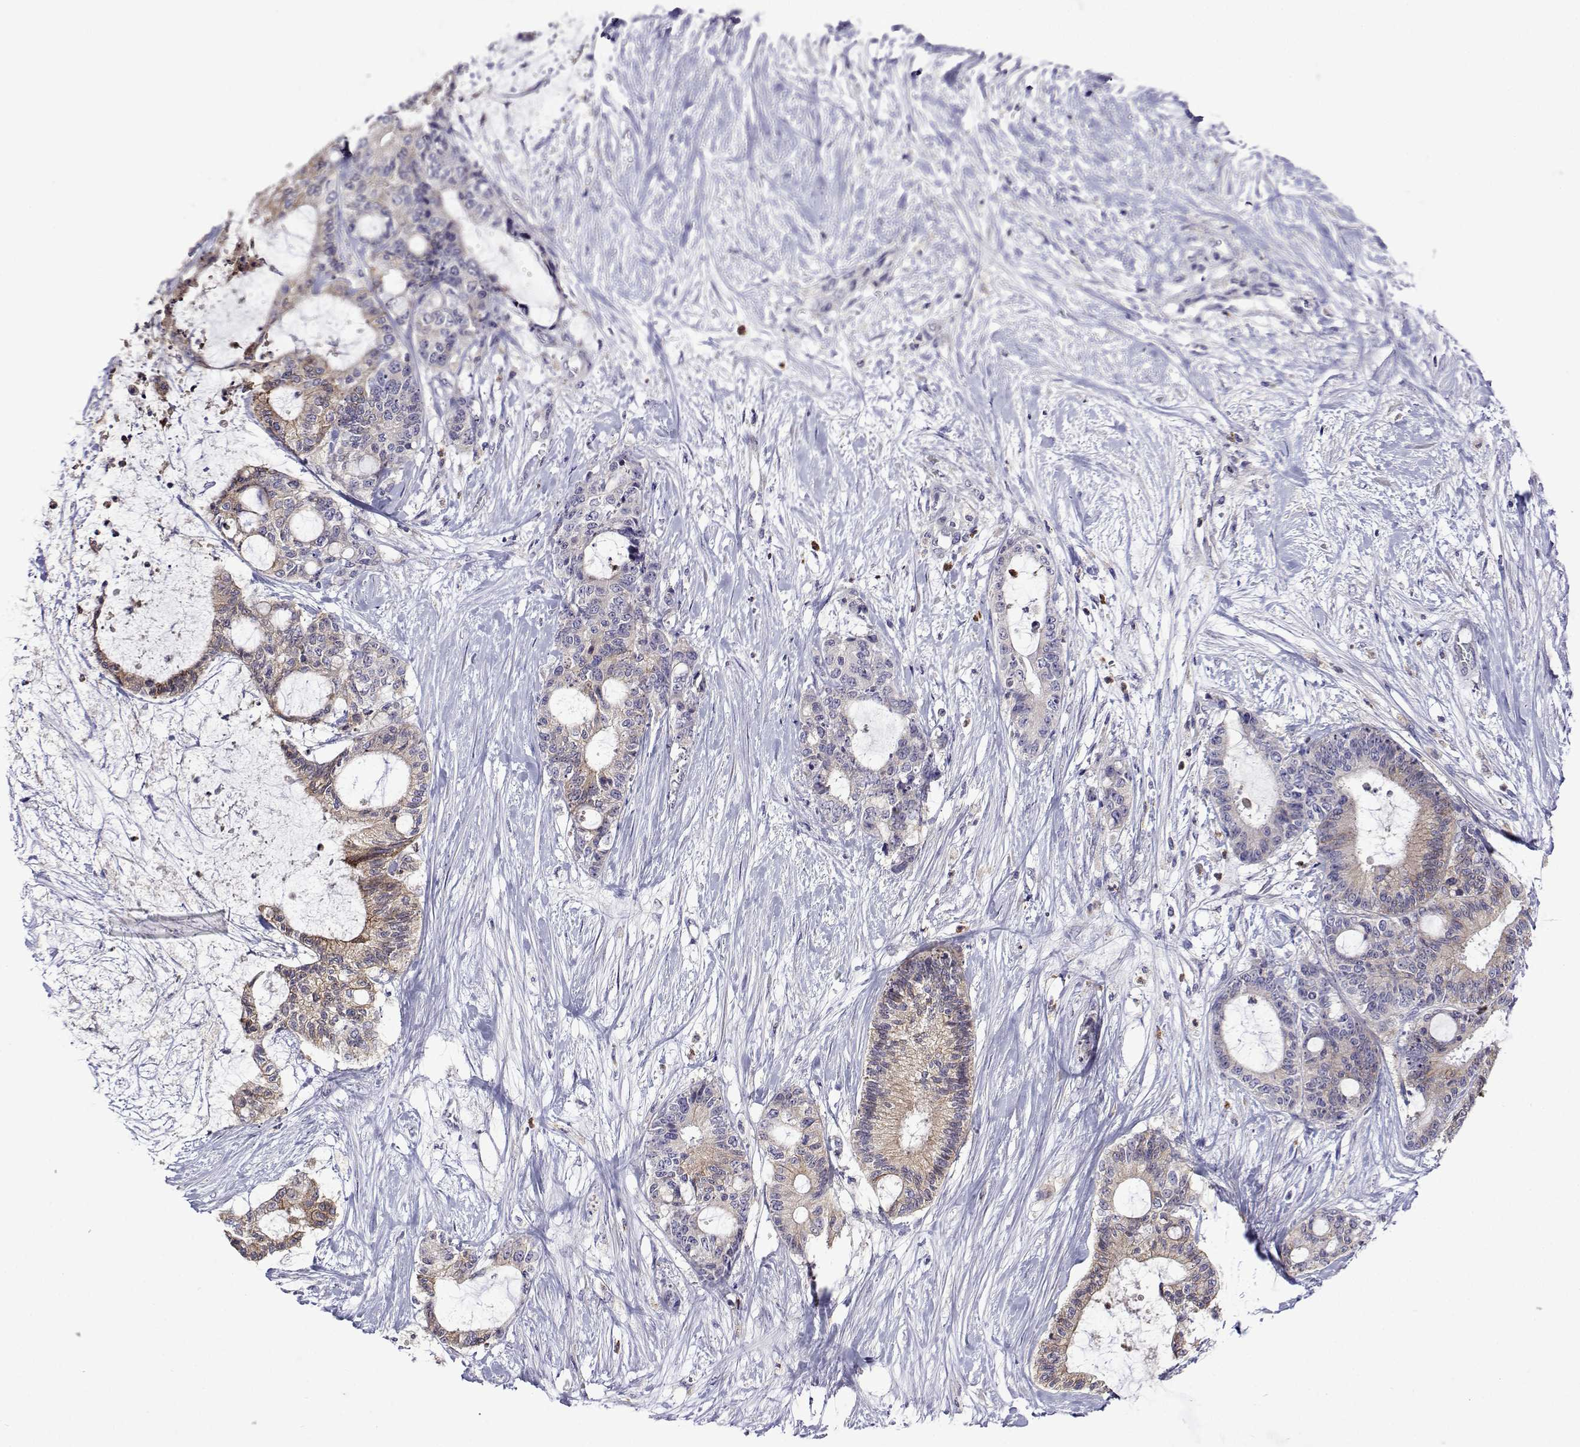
{"staining": {"intensity": "weak", "quantity": "25%-75%", "location": "cytoplasmic/membranous"}, "tissue": "liver cancer", "cell_type": "Tumor cells", "image_type": "cancer", "snomed": [{"axis": "morphology", "description": "Normal tissue, NOS"}, {"axis": "morphology", "description": "Cholangiocarcinoma"}, {"axis": "topography", "description": "Liver"}, {"axis": "topography", "description": "Peripheral nerve tissue"}], "caption": "Protein staining shows weak cytoplasmic/membranous staining in approximately 25%-75% of tumor cells in liver cancer.", "gene": "SULT2A1", "patient": {"sex": "female", "age": 73}}